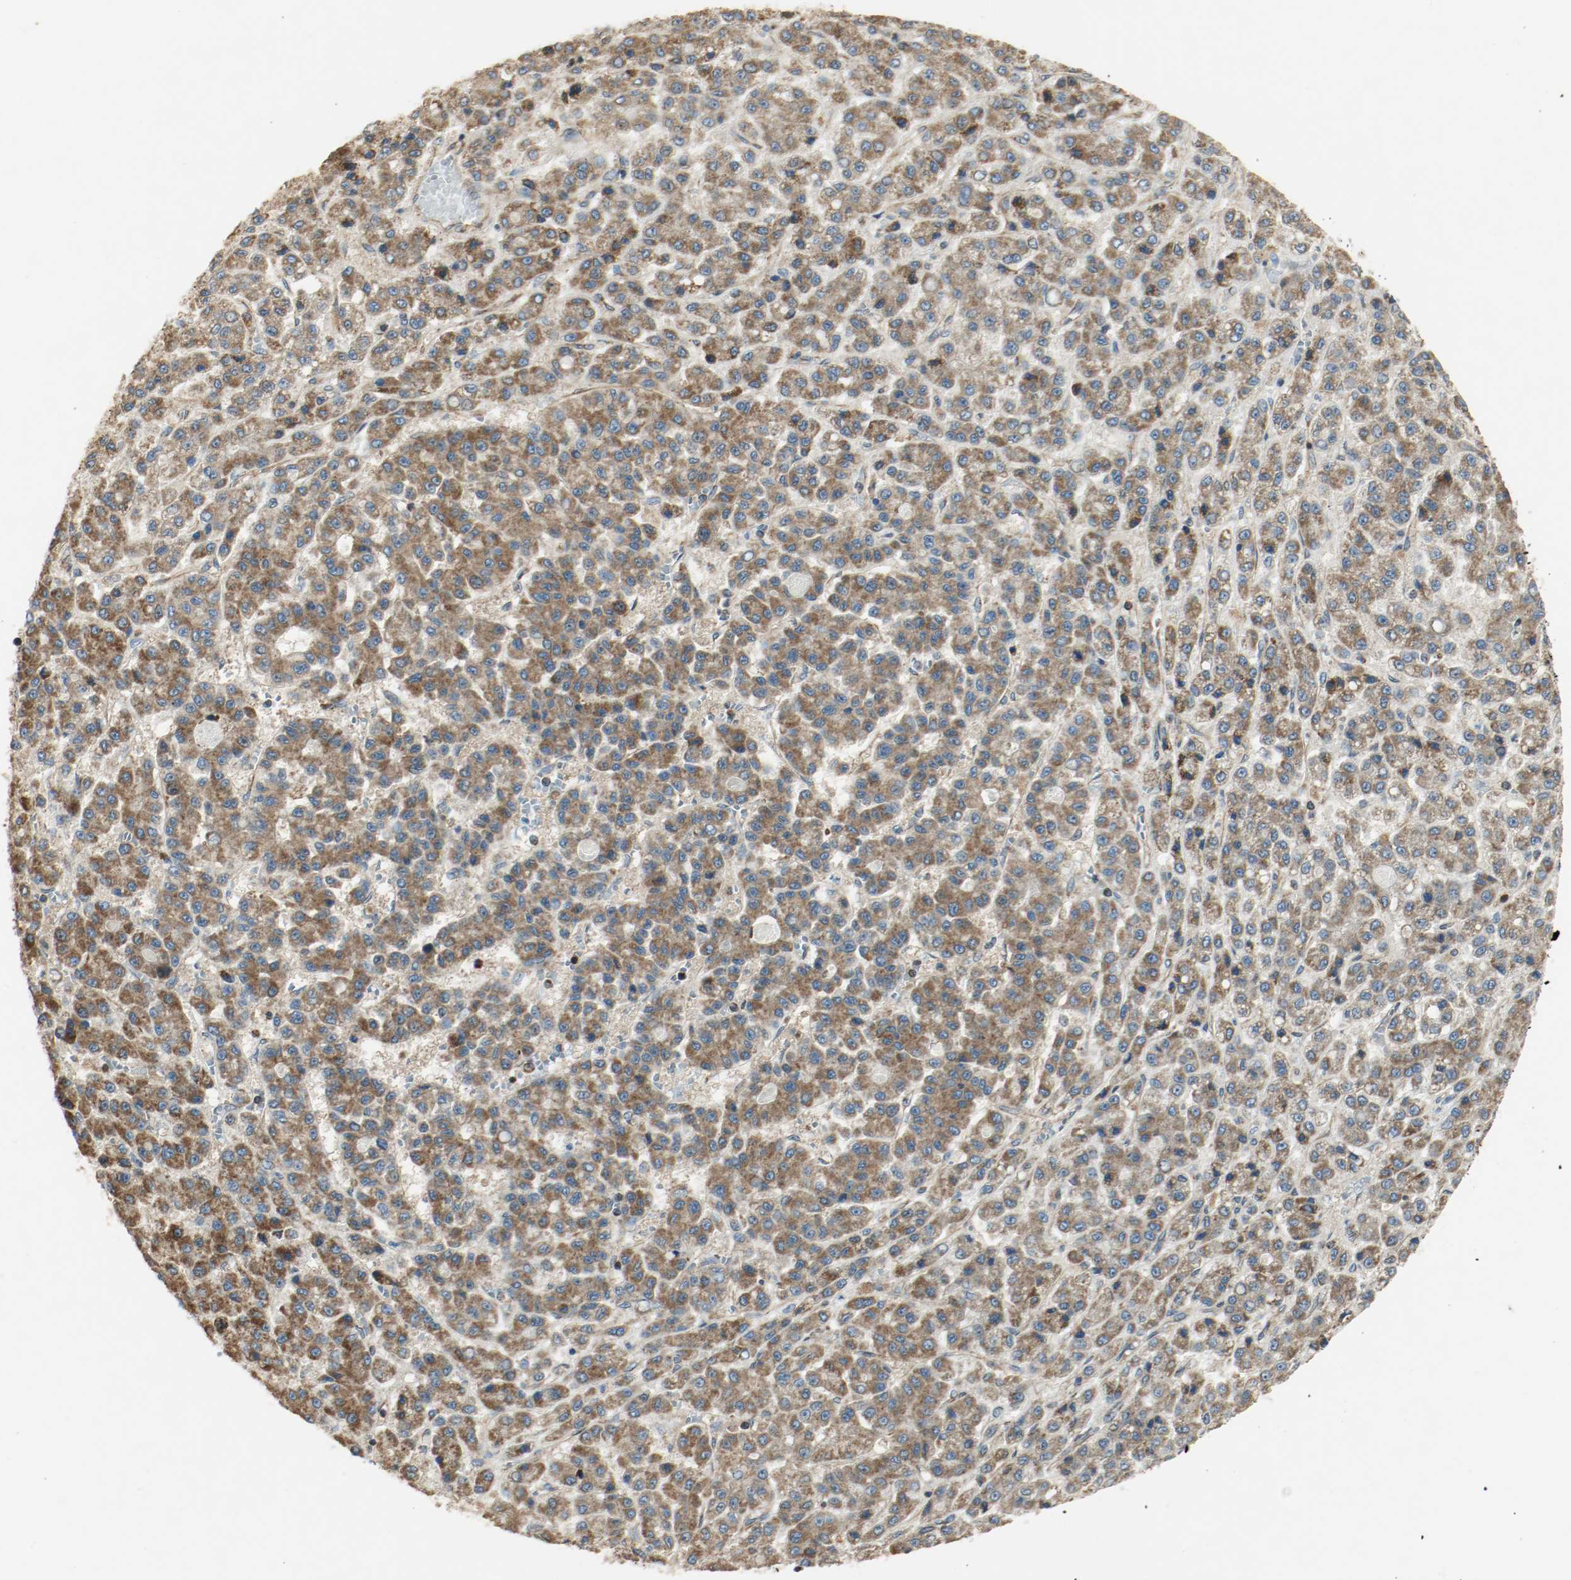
{"staining": {"intensity": "strong", "quantity": ">75%", "location": "cytoplasmic/membranous"}, "tissue": "liver cancer", "cell_type": "Tumor cells", "image_type": "cancer", "snomed": [{"axis": "morphology", "description": "Carcinoma, Hepatocellular, NOS"}, {"axis": "topography", "description": "Liver"}], "caption": "The histopathology image exhibits a brown stain indicating the presence of a protein in the cytoplasmic/membranous of tumor cells in hepatocellular carcinoma (liver). (DAB (3,3'-diaminobenzidine) = brown stain, brightfield microscopy at high magnification).", "gene": "PLCG1", "patient": {"sex": "male", "age": 70}}